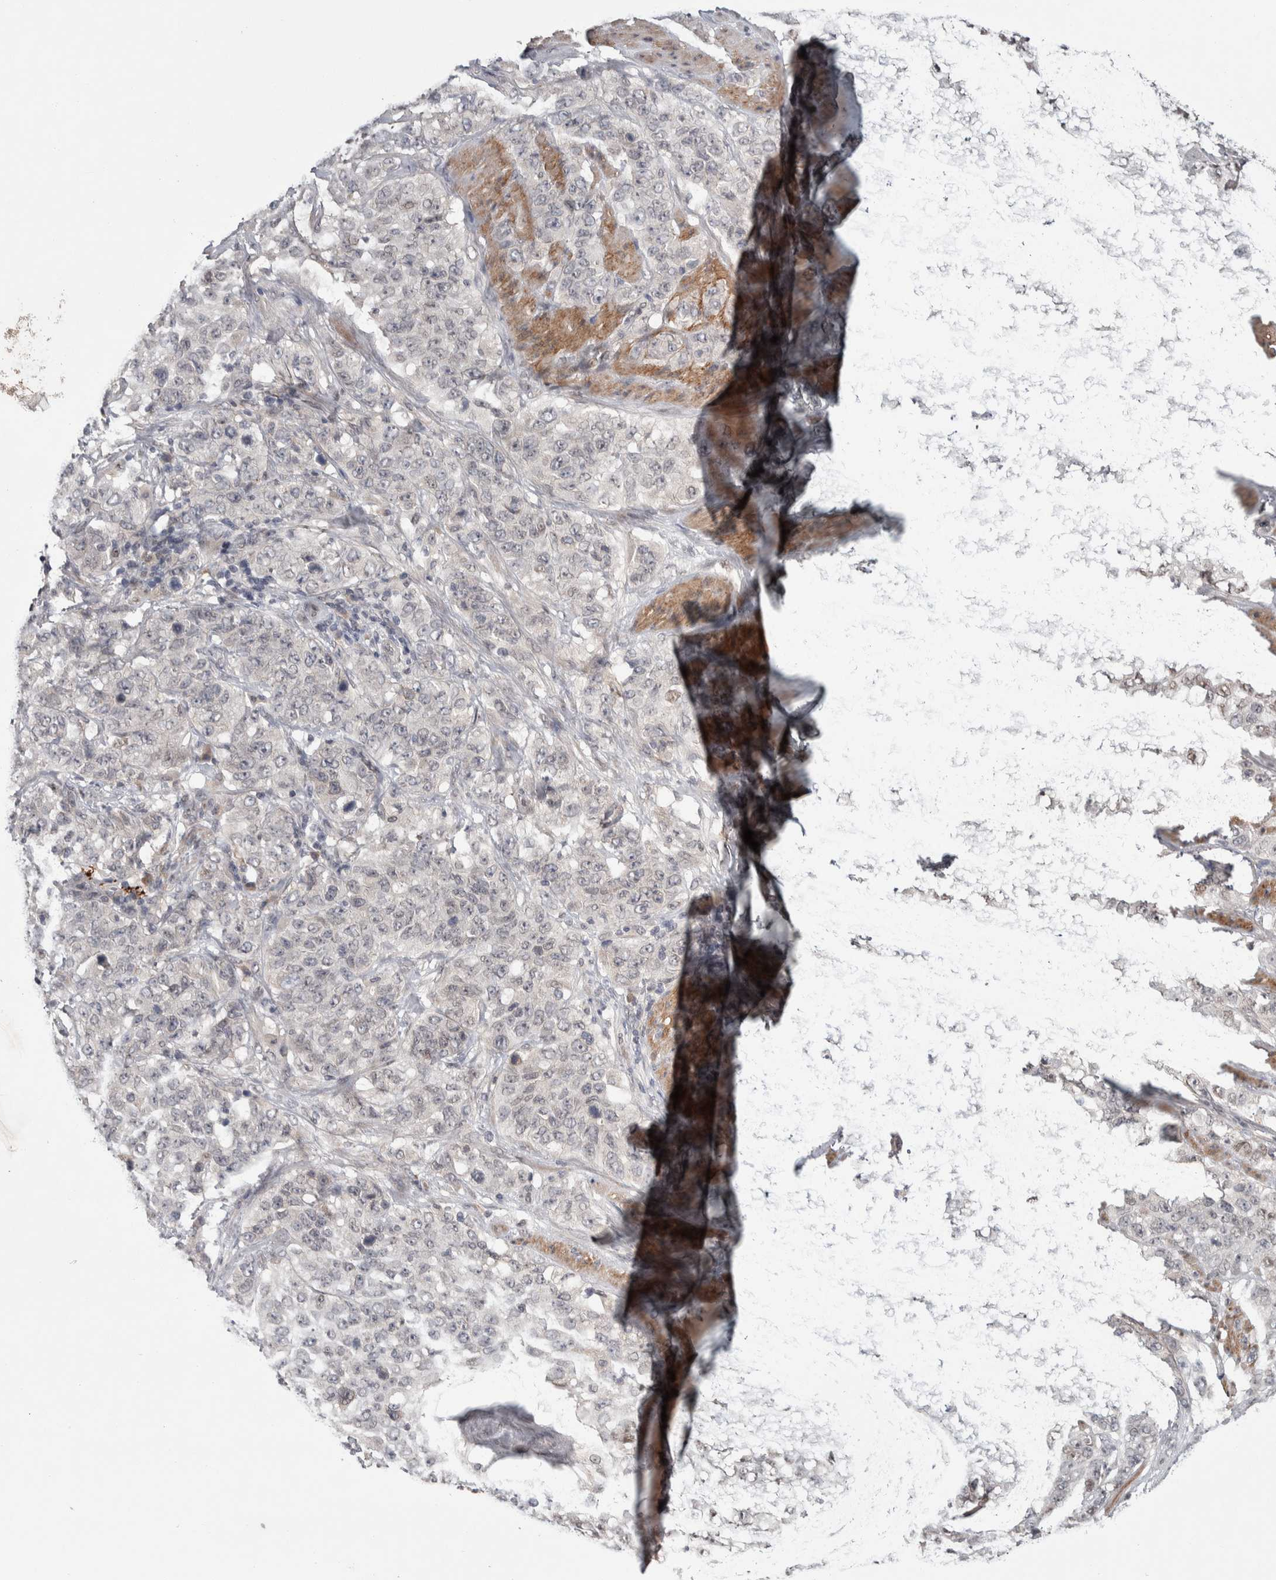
{"staining": {"intensity": "weak", "quantity": ">75%", "location": "nuclear"}, "tissue": "stomach cancer", "cell_type": "Tumor cells", "image_type": "cancer", "snomed": [{"axis": "morphology", "description": "Adenocarcinoma, NOS"}, {"axis": "topography", "description": "Stomach"}], "caption": "Immunohistochemistry (DAB) staining of stomach cancer (adenocarcinoma) exhibits weak nuclear protein expression in approximately >75% of tumor cells.", "gene": "ASPN", "patient": {"sex": "male", "age": 48}}